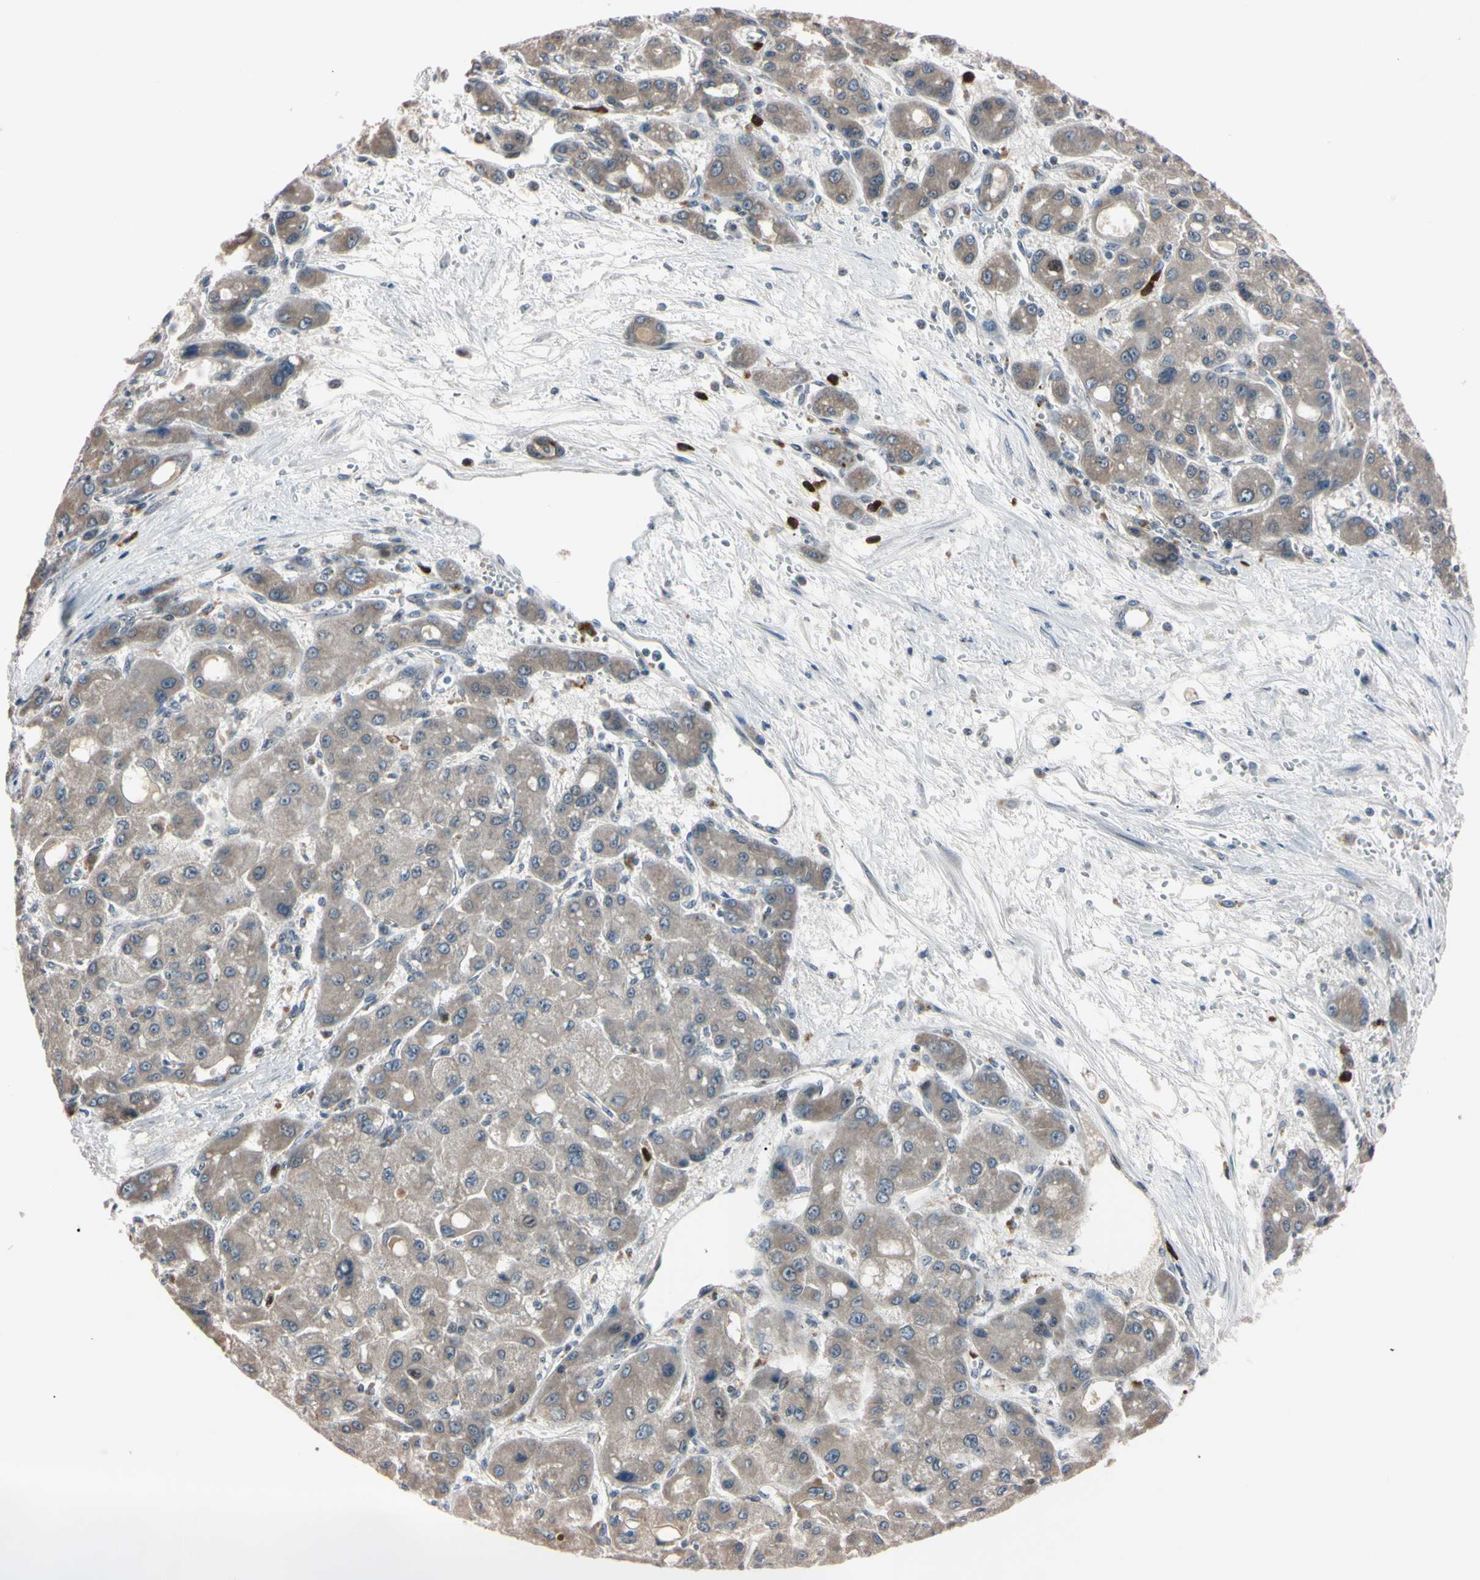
{"staining": {"intensity": "negative", "quantity": "none", "location": "none"}, "tissue": "liver cancer", "cell_type": "Tumor cells", "image_type": "cancer", "snomed": [{"axis": "morphology", "description": "Carcinoma, Hepatocellular, NOS"}, {"axis": "topography", "description": "Liver"}], "caption": "This is an immunohistochemistry photomicrograph of liver hepatocellular carcinoma. There is no expression in tumor cells.", "gene": "TRAF5", "patient": {"sex": "male", "age": 55}}